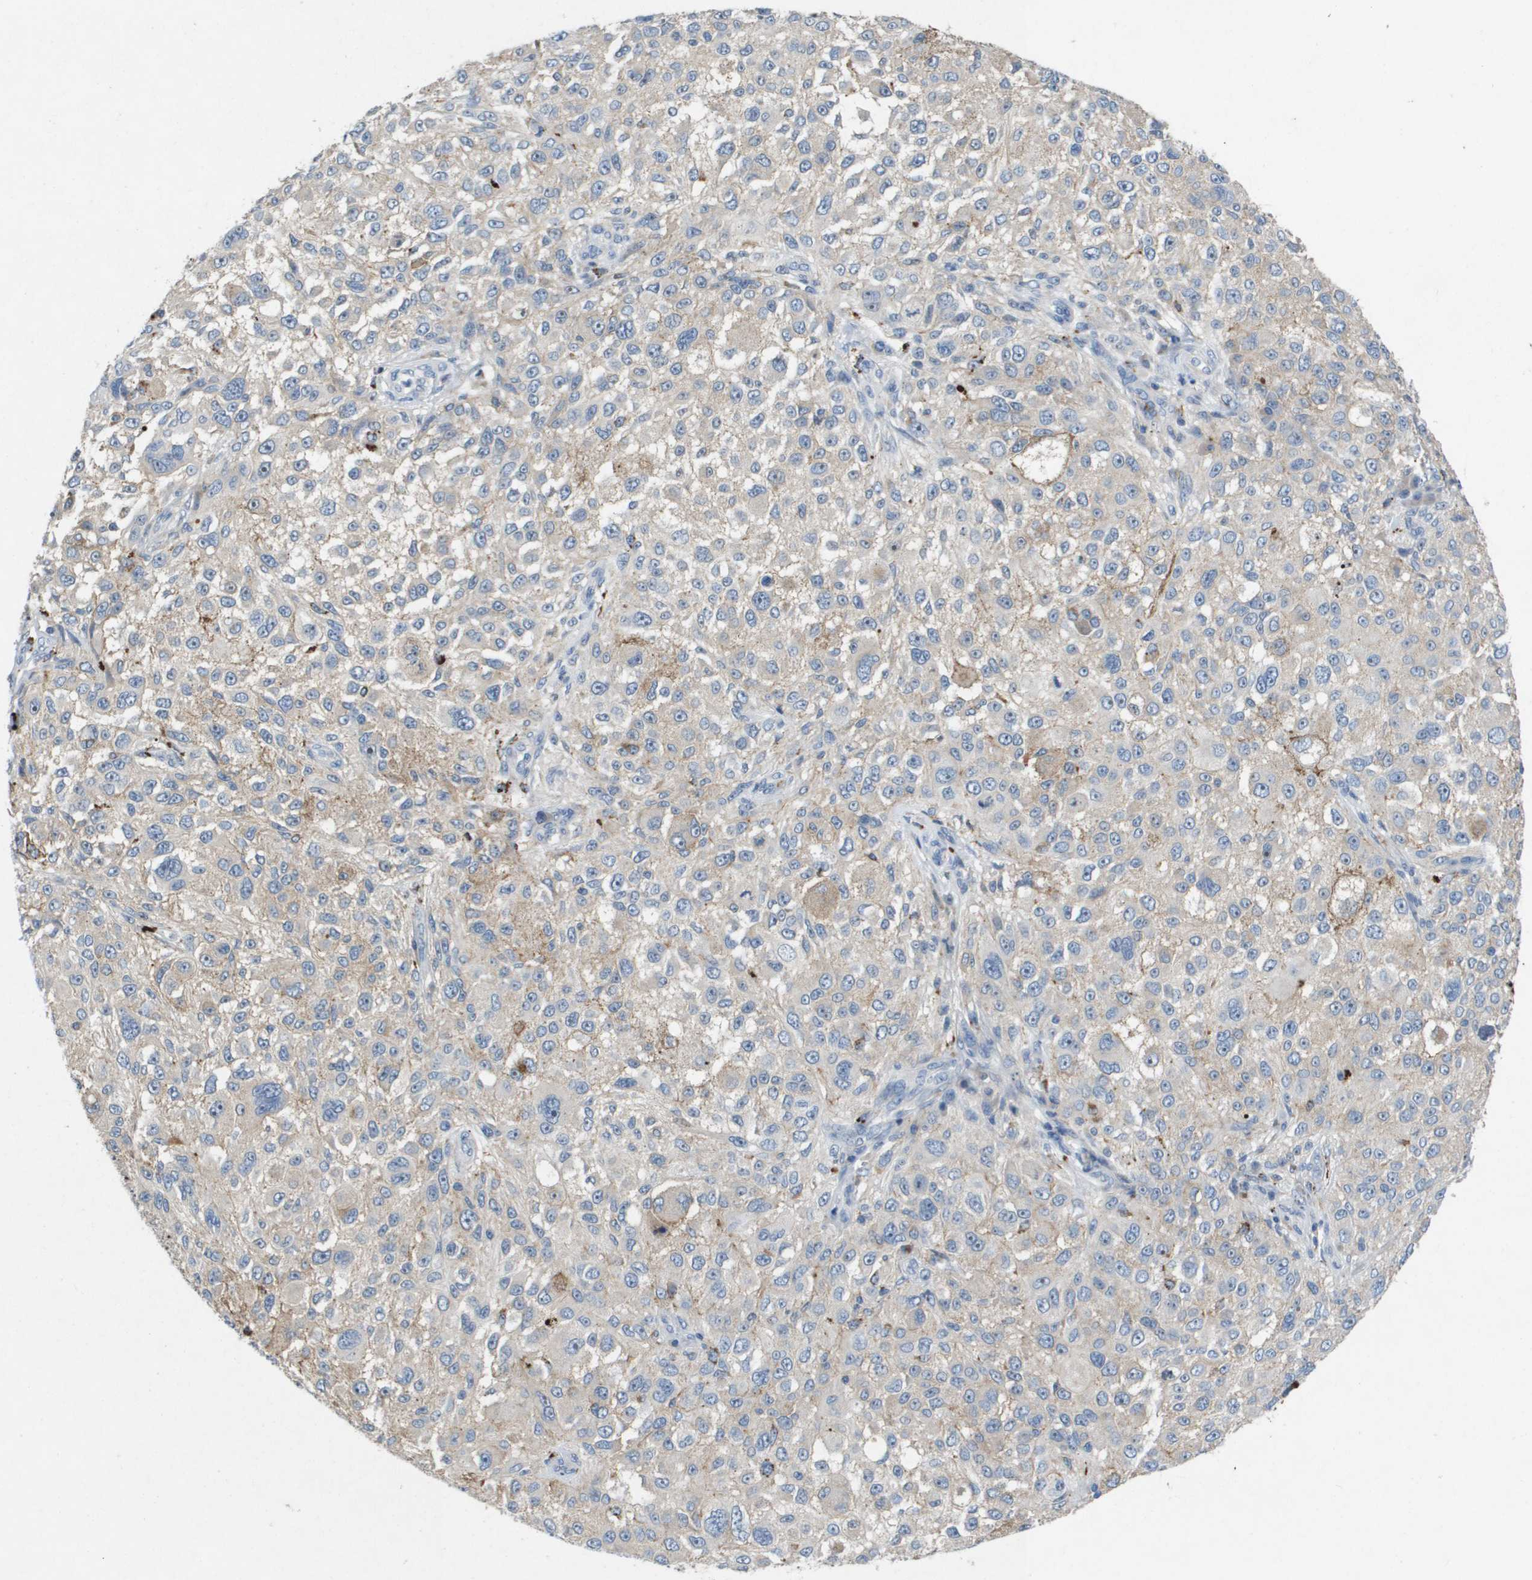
{"staining": {"intensity": "weak", "quantity": "<25%", "location": "cytoplasmic/membranous,nuclear"}, "tissue": "melanoma", "cell_type": "Tumor cells", "image_type": "cancer", "snomed": [{"axis": "morphology", "description": "Necrosis, NOS"}, {"axis": "morphology", "description": "Malignant melanoma, NOS"}, {"axis": "topography", "description": "Skin"}], "caption": "This is an immunohistochemistry image of human malignant melanoma. There is no positivity in tumor cells.", "gene": "B3GNT5", "patient": {"sex": "female", "age": 87}}